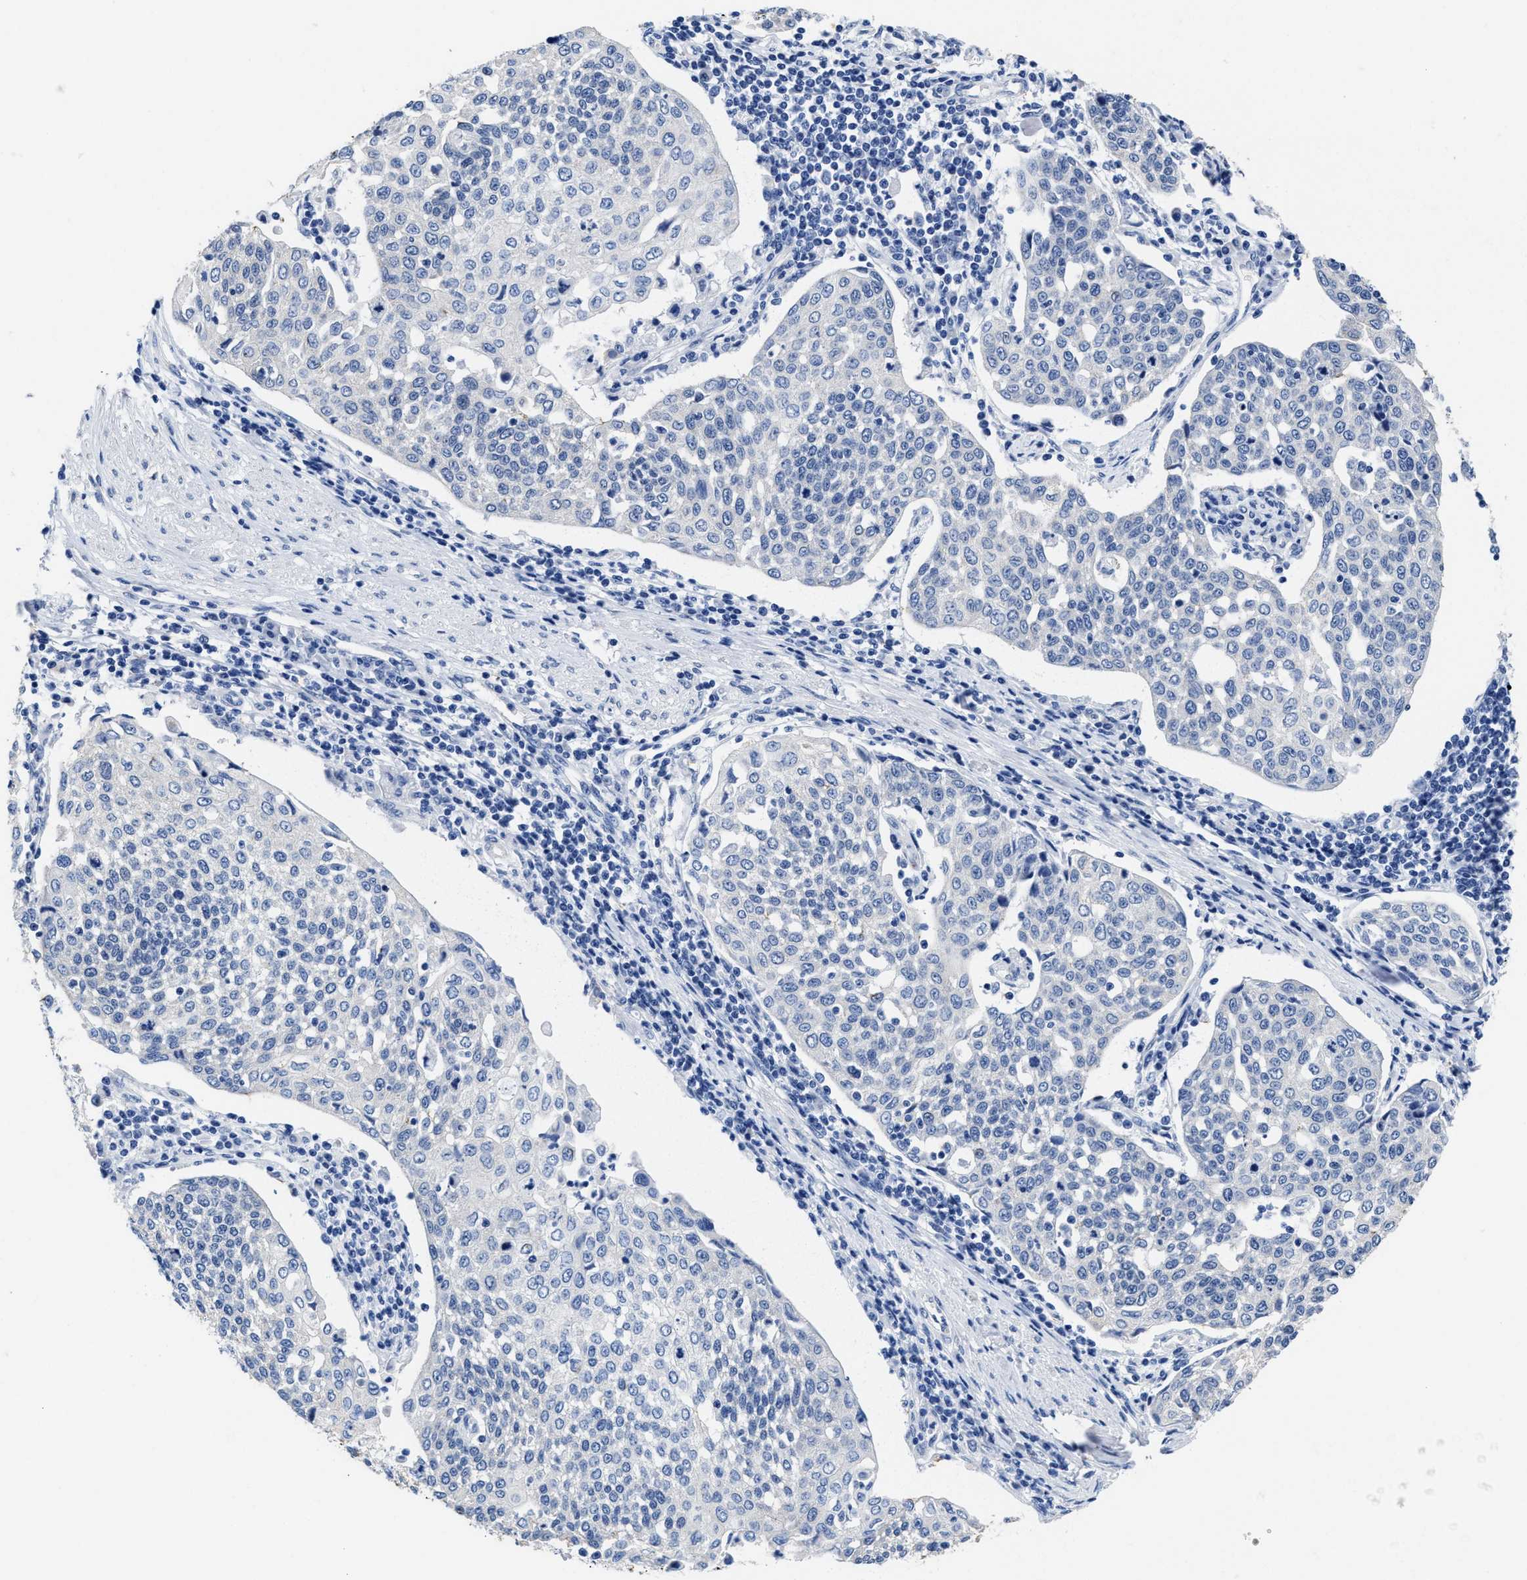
{"staining": {"intensity": "negative", "quantity": "none", "location": "none"}, "tissue": "cervical cancer", "cell_type": "Tumor cells", "image_type": "cancer", "snomed": [{"axis": "morphology", "description": "Squamous cell carcinoma, NOS"}, {"axis": "topography", "description": "Cervix"}], "caption": "The immunohistochemistry (IHC) image has no significant expression in tumor cells of cervical cancer tissue.", "gene": "HOOK1", "patient": {"sex": "female", "age": 34}}